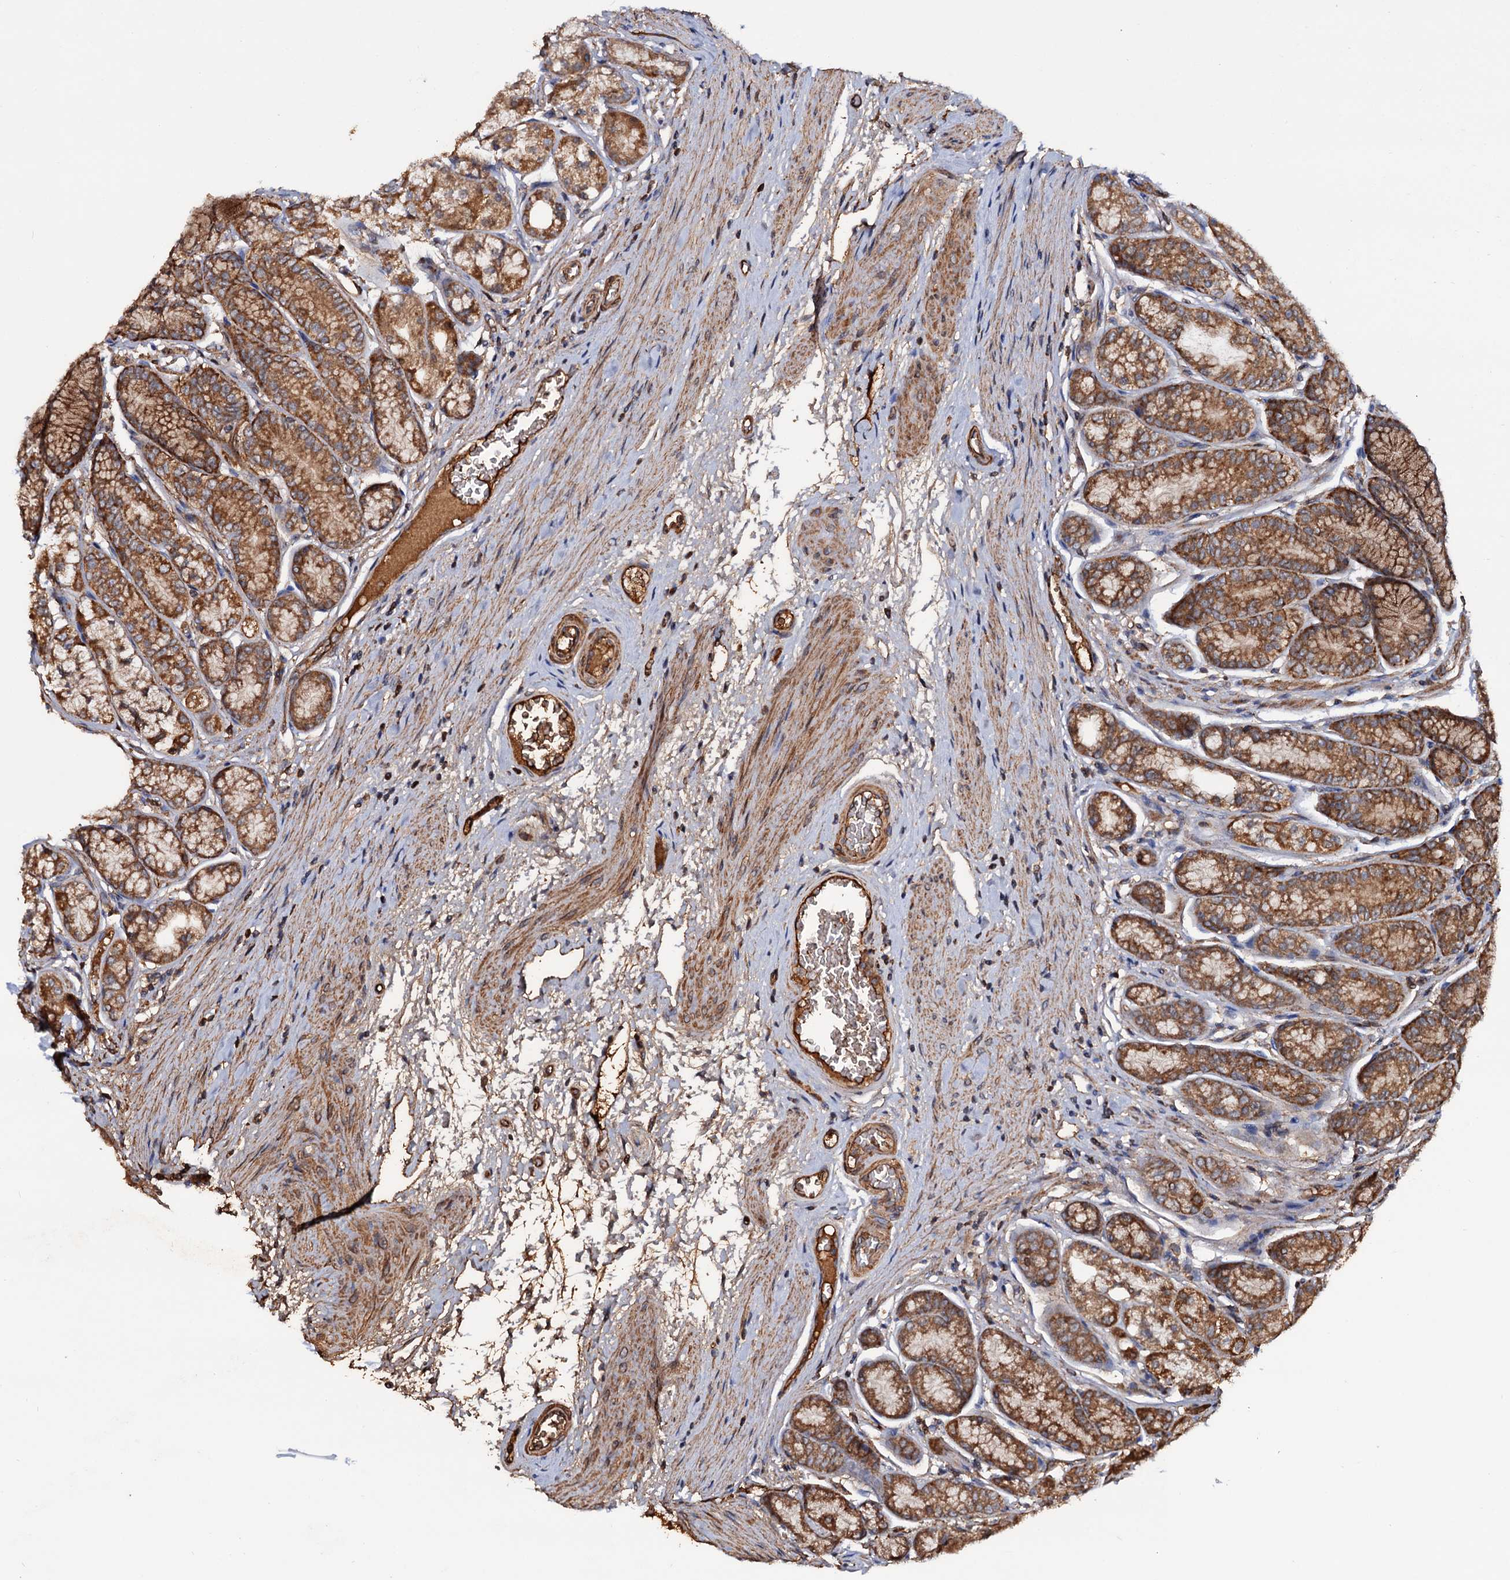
{"staining": {"intensity": "moderate", "quantity": ">75%", "location": "cytoplasmic/membranous"}, "tissue": "stomach", "cell_type": "Glandular cells", "image_type": "normal", "snomed": [{"axis": "morphology", "description": "Normal tissue, NOS"}, {"axis": "morphology", "description": "Adenocarcinoma, NOS"}, {"axis": "morphology", "description": "Adenocarcinoma, High grade"}, {"axis": "topography", "description": "Stomach, upper"}, {"axis": "topography", "description": "Stomach"}], "caption": "Protein staining of normal stomach displays moderate cytoplasmic/membranous expression in approximately >75% of glandular cells. (Brightfield microscopy of DAB IHC at high magnification).", "gene": "MRPL42", "patient": {"sex": "female", "age": 65}}